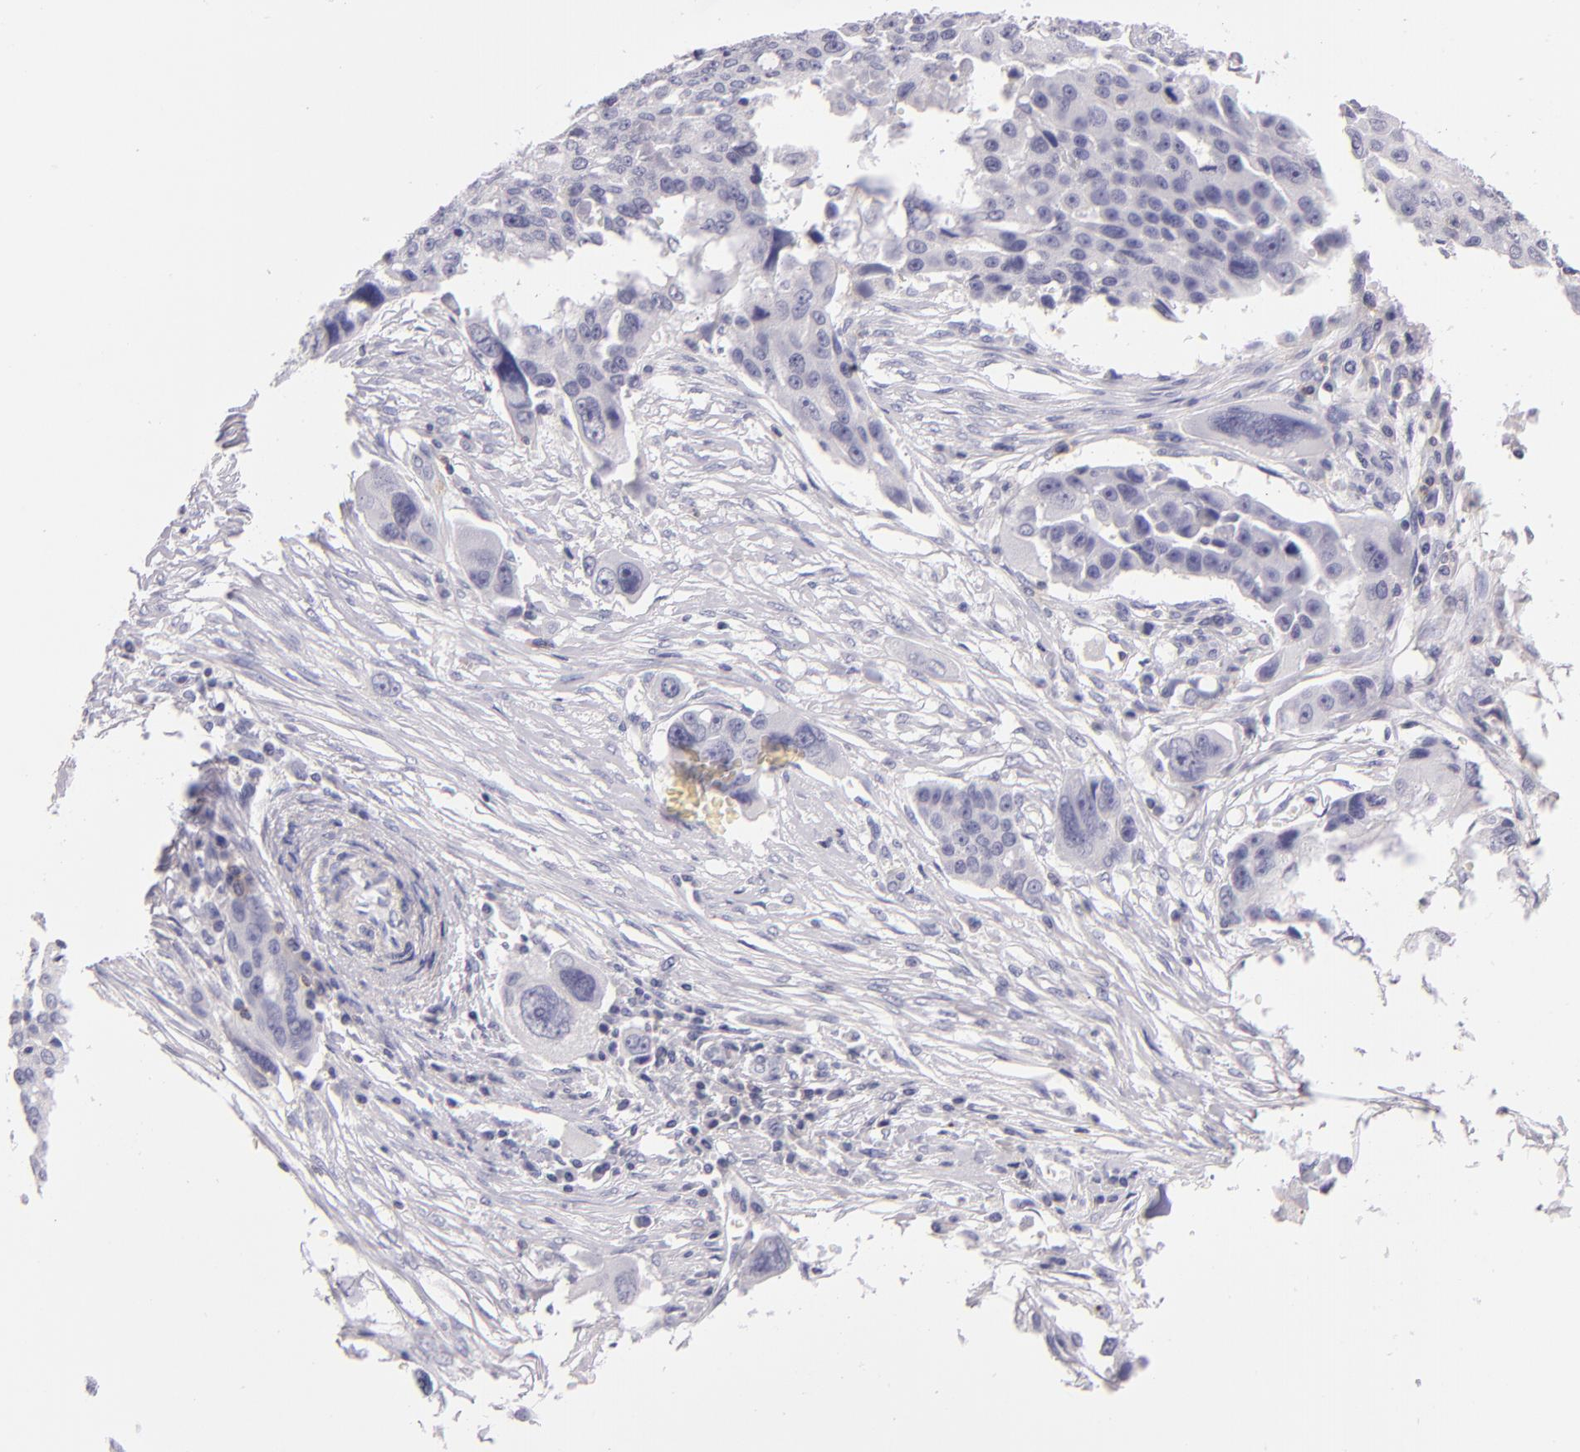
{"staining": {"intensity": "negative", "quantity": "none", "location": "none"}, "tissue": "ovarian cancer", "cell_type": "Tumor cells", "image_type": "cancer", "snomed": [{"axis": "morphology", "description": "Carcinoma, endometroid"}, {"axis": "topography", "description": "Ovary"}], "caption": "DAB immunohistochemical staining of ovarian cancer (endometroid carcinoma) exhibits no significant staining in tumor cells. (Brightfield microscopy of DAB (3,3'-diaminobenzidine) IHC at high magnification).", "gene": "CD48", "patient": {"sex": "female", "age": 75}}